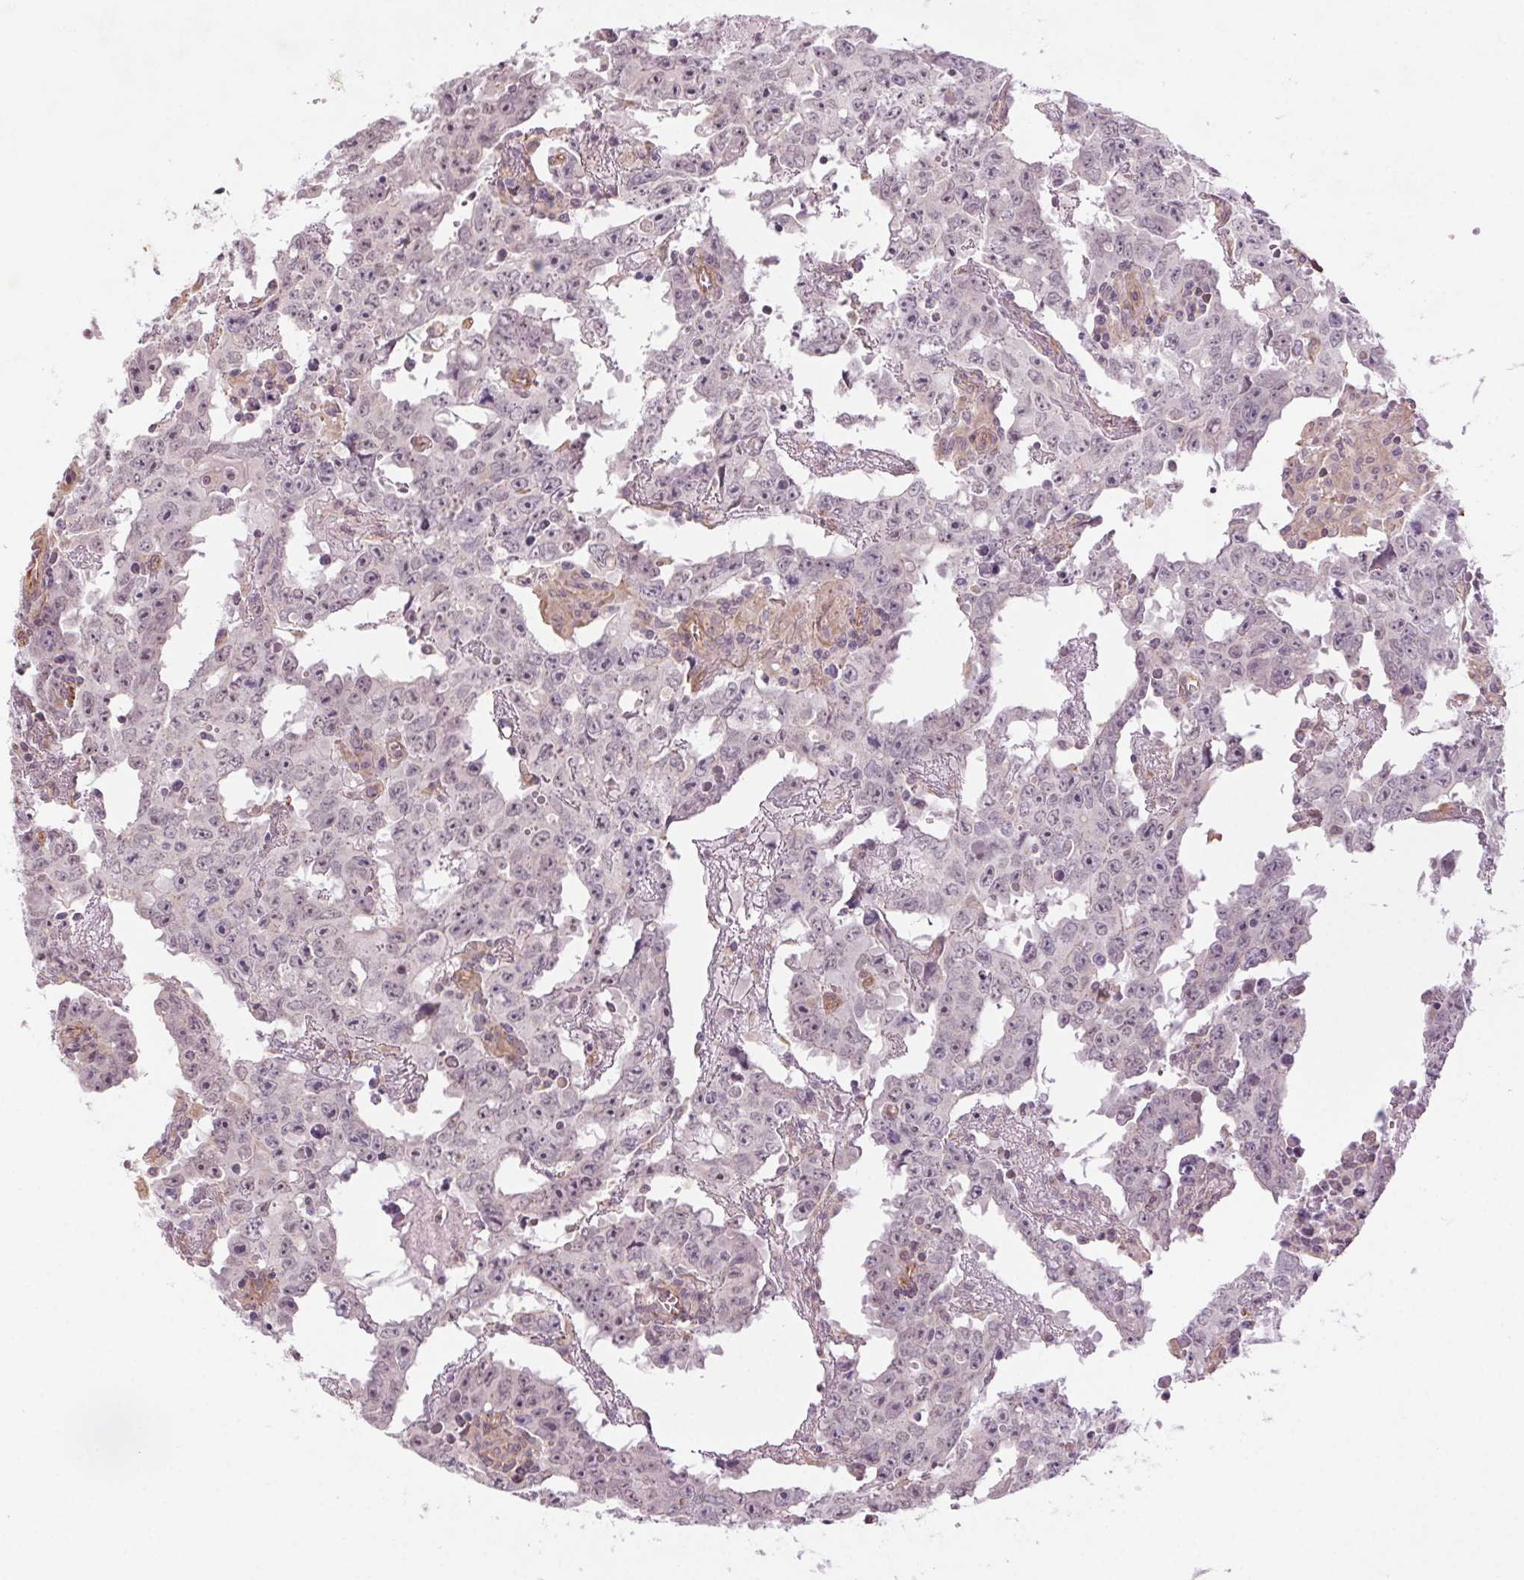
{"staining": {"intensity": "negative", "quantity": "none", "location": "none"}, "tissue": "testis cancer", "cell_type": "Tumor cells", "image_type": "cancer", "snomed": [{"axis": "morphology", "description": "Carcinoma, Embryonal, NOS"}, {"axis": "topography", "description": "Testis"}], "caption": "Testis cancer stained for a protein using immunohistochemistry (IHC) exhibits no expression tumor cells.", "gene": "CCSER1", "patient": {"sex": "male", "age": 22}}